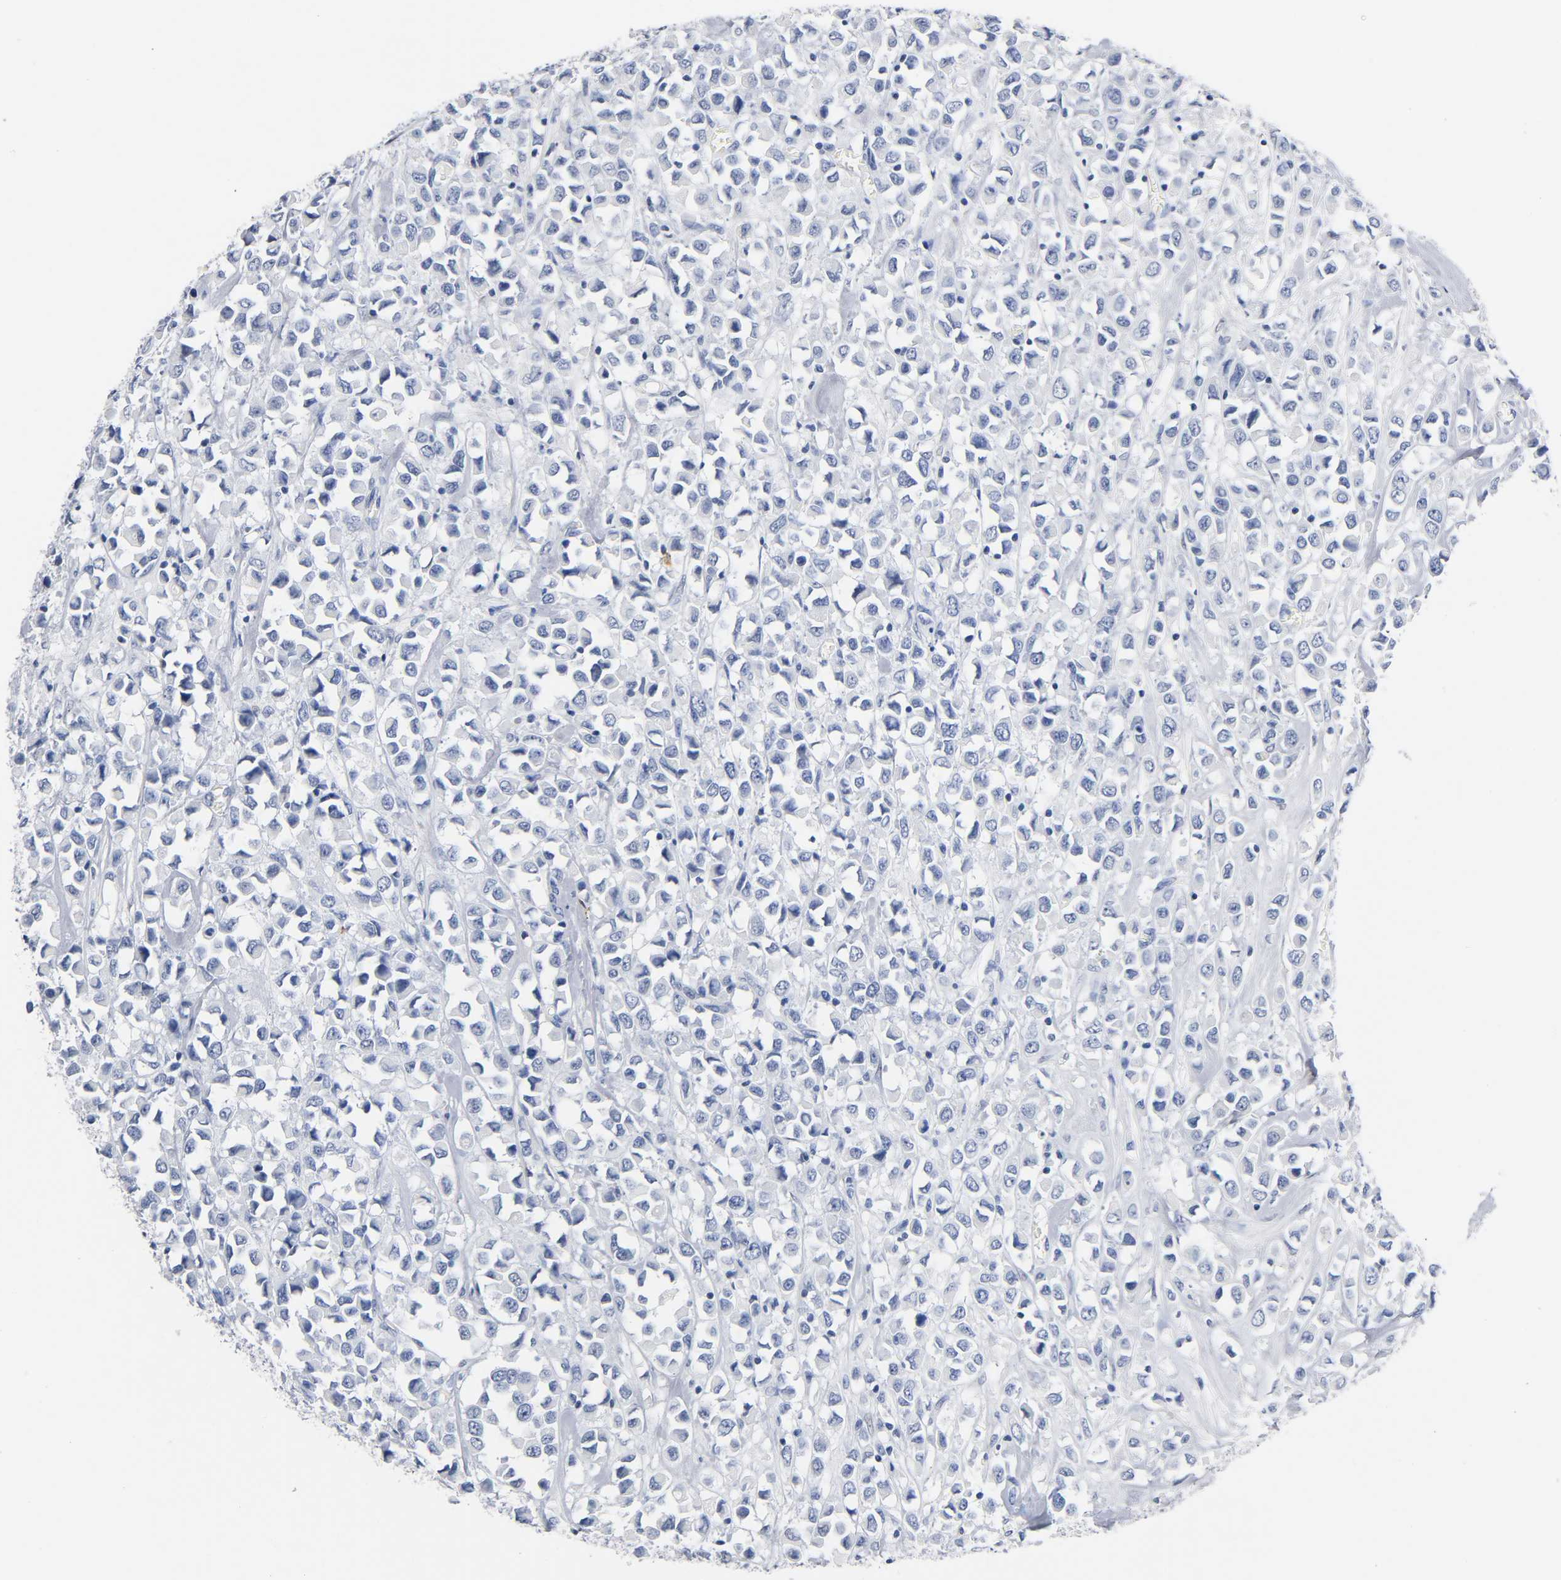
{"staining": {"intensity": "negative", "quantity": "none", "location": "none"}, "tissue": "breast cancer", "cell_type": "Tumor cells", "image_type": "cancer", "snomed": [{"axis": "morphology", "description": "Duct carcinoma"}, {"axis": "topography", "description": "Breast"}], "caption": "Immunohistochemistry (IHC) image of intraductal carcinoma (breast) stained for a protein (brown), which demonstrates no positivity in tumor cells. (DAB immunohistochemistry visualized using brightfield microscopy, high magnification).", "gene": "NAB2", "patient": {"sex": "female", "age": 61}}